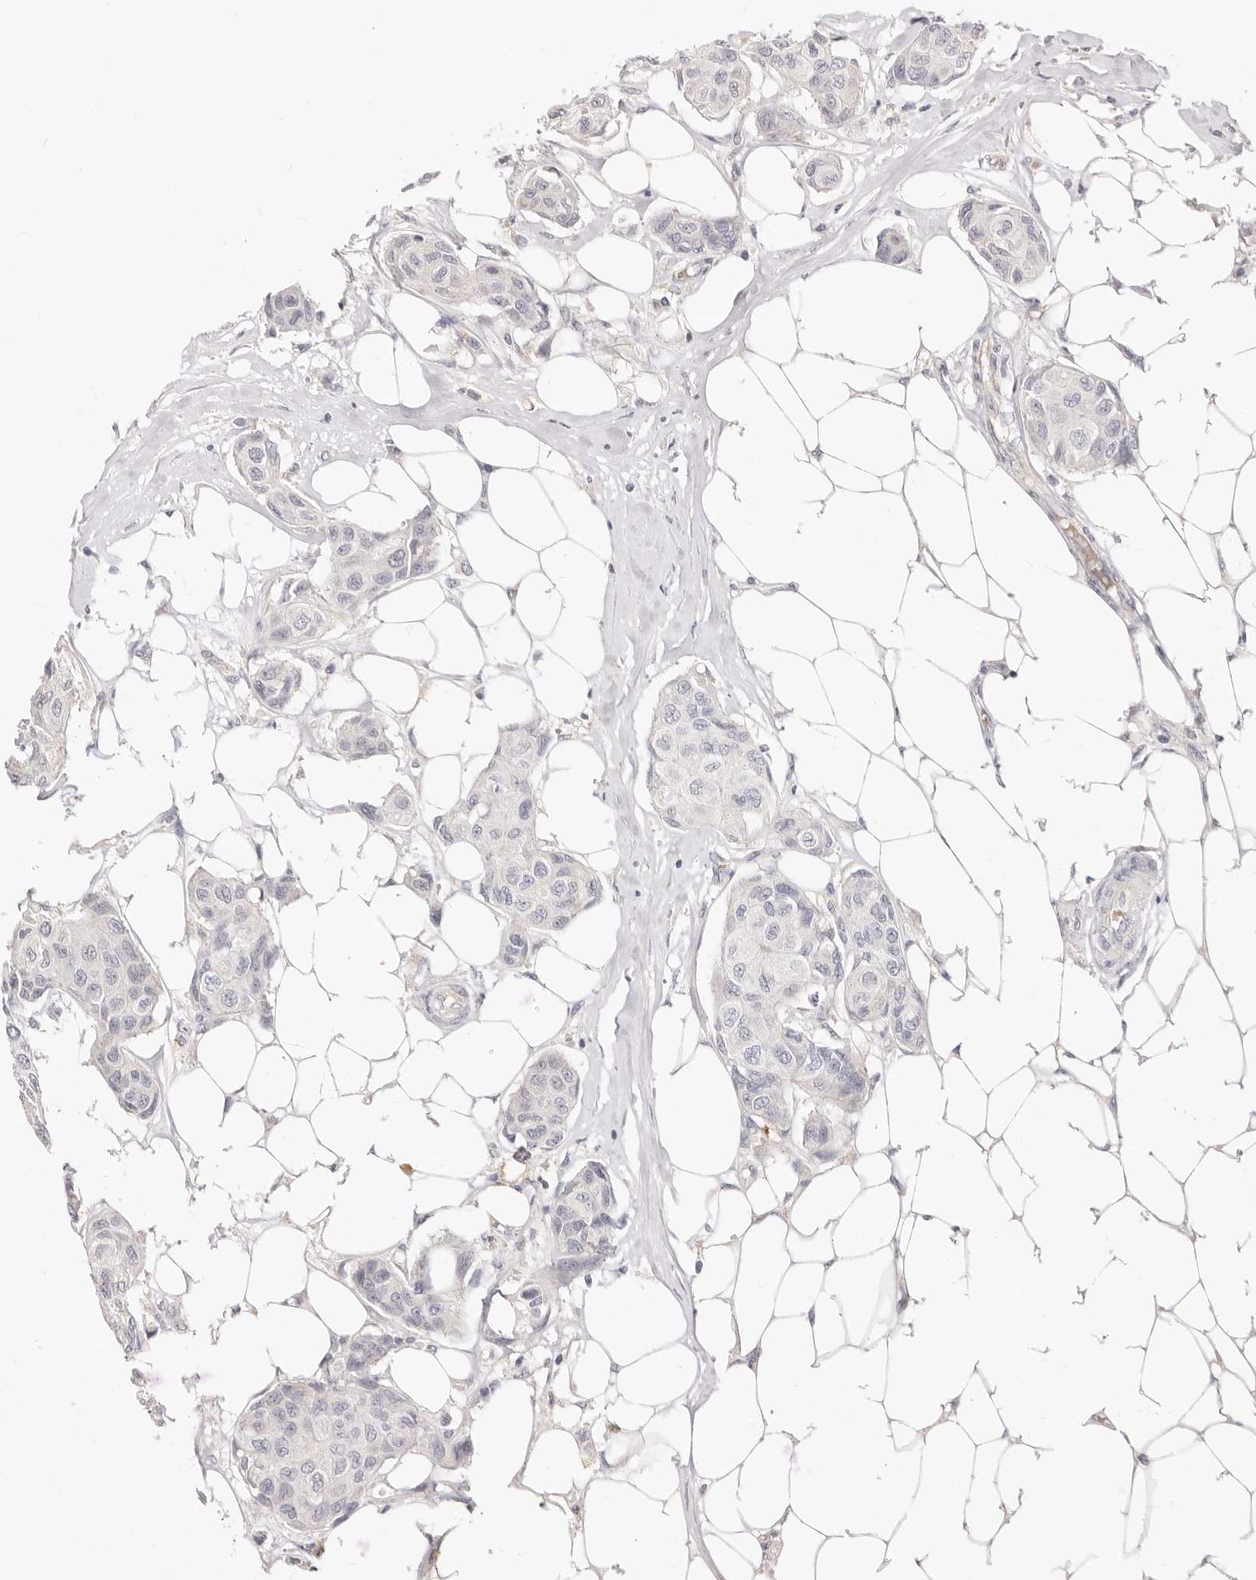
{"staining": {"intensity": "negative", "quantity": "none", "location": "none"}, "tissue": "breast cancer", "cell_type": "Tumor cells", "image_type": "cancer", "snomed": [{"axis": "morphology", "description": "Duct carcinoma"}, {"axis": "topography", "description": "Breast"}], "caption": "High magnification brightfield microscopy of breast cancer stained with DAB (3,3'-diaminobenzidine) (brown) and counterstained with hematoxylin (blue): tumor cells show no significant expression. (DAB immunohistochemistry (IHC), high magnification).", "gene": "LTB4R2", "patient": {"sex": "female", "age": 80}}